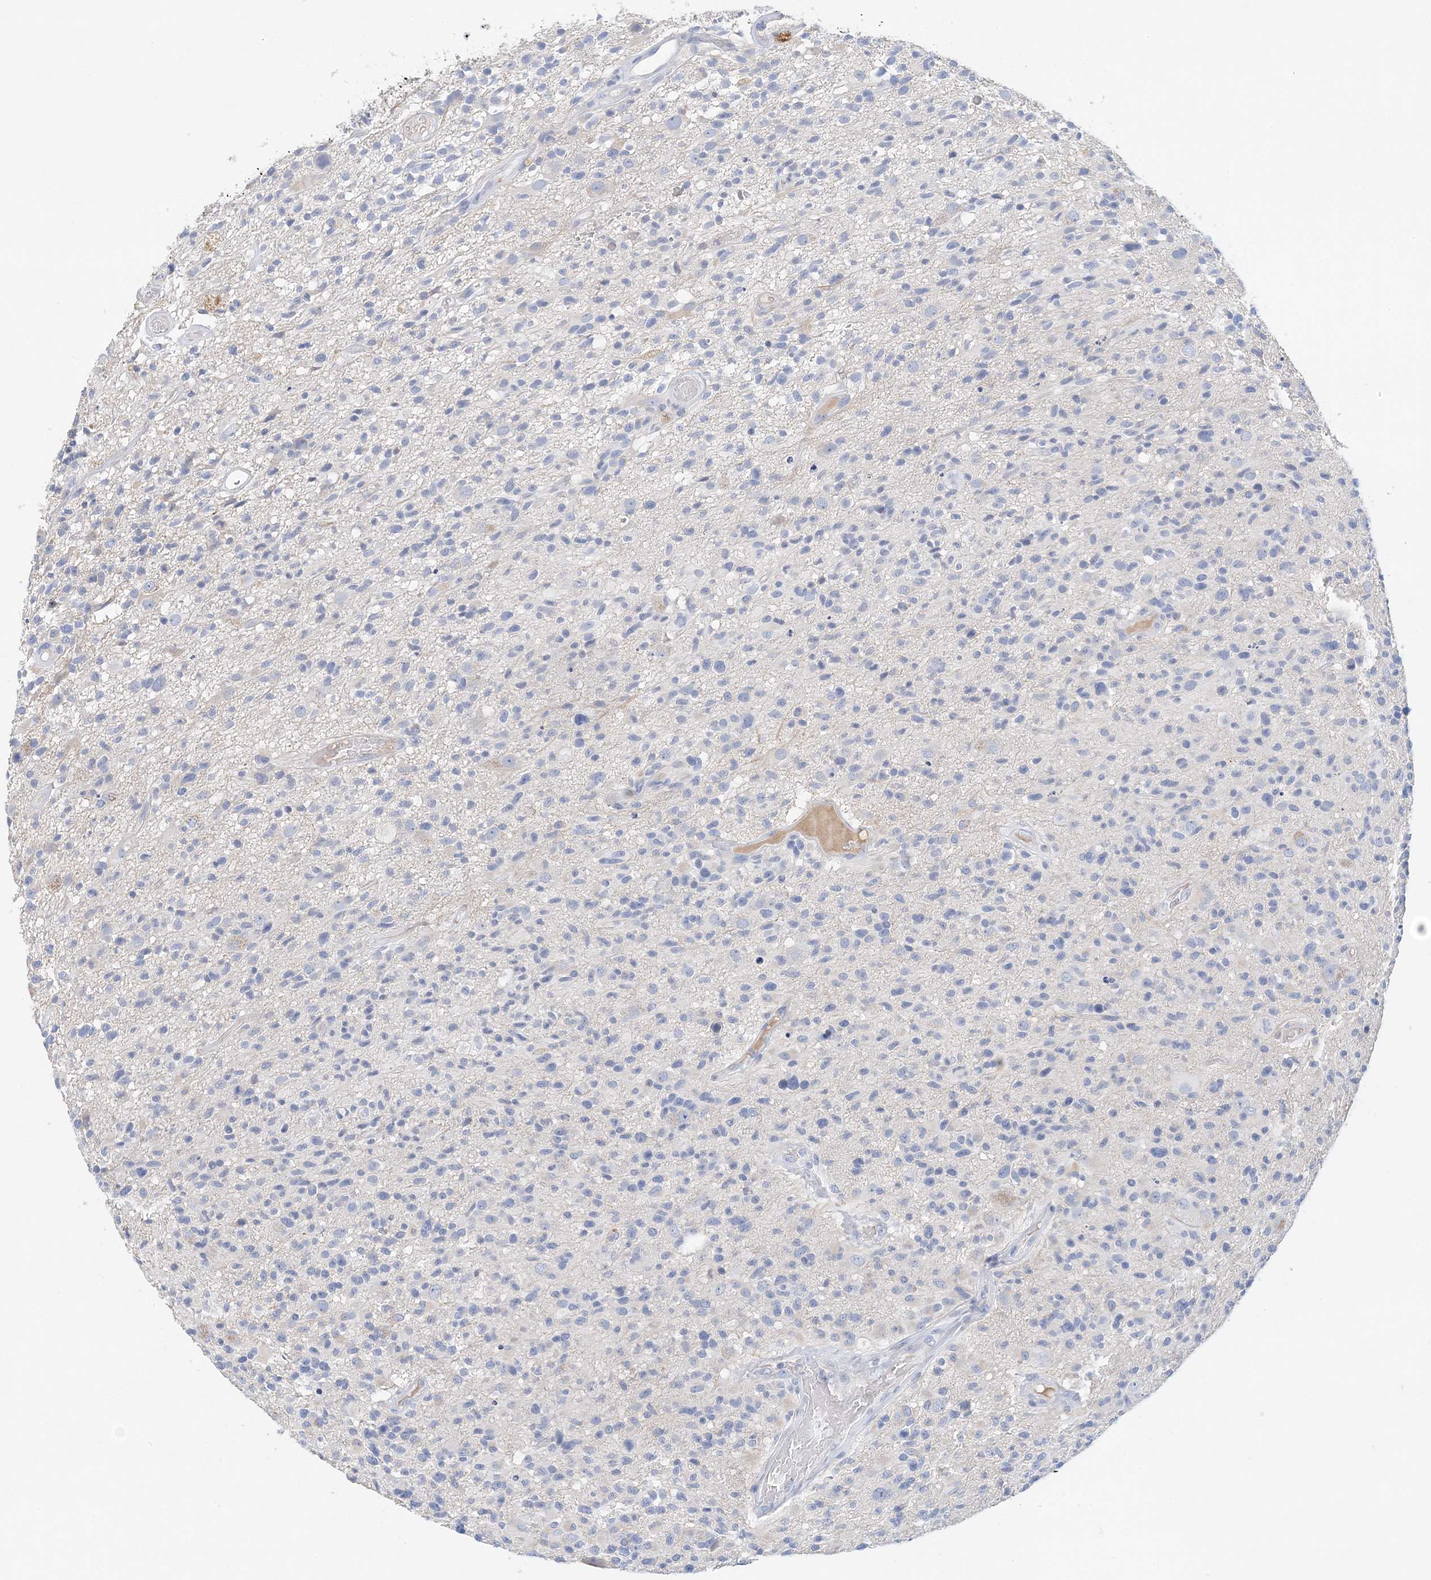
{"staining": {"intensity": "negative", "quantity": "none", "location": "none"}, "tissue": "glioma", "cell_type": "Tumor cells", "image_type": "cancer", "snomed": [{"axis": "morphology", "description": "Glioma, malignant, High grade"}, {"axis": "morphology", "description": "Glioblastoma, NOS"}, {"axis": "topography", "description": "Brain"}], "caption": "High power microscopy photomicrograph of an immunohistochemistry histopathology image of glioma, revealing no significant staining in tumor cells.", "gene": "LRRIQ4", "patient": {"sex": "male", "age": 60}}